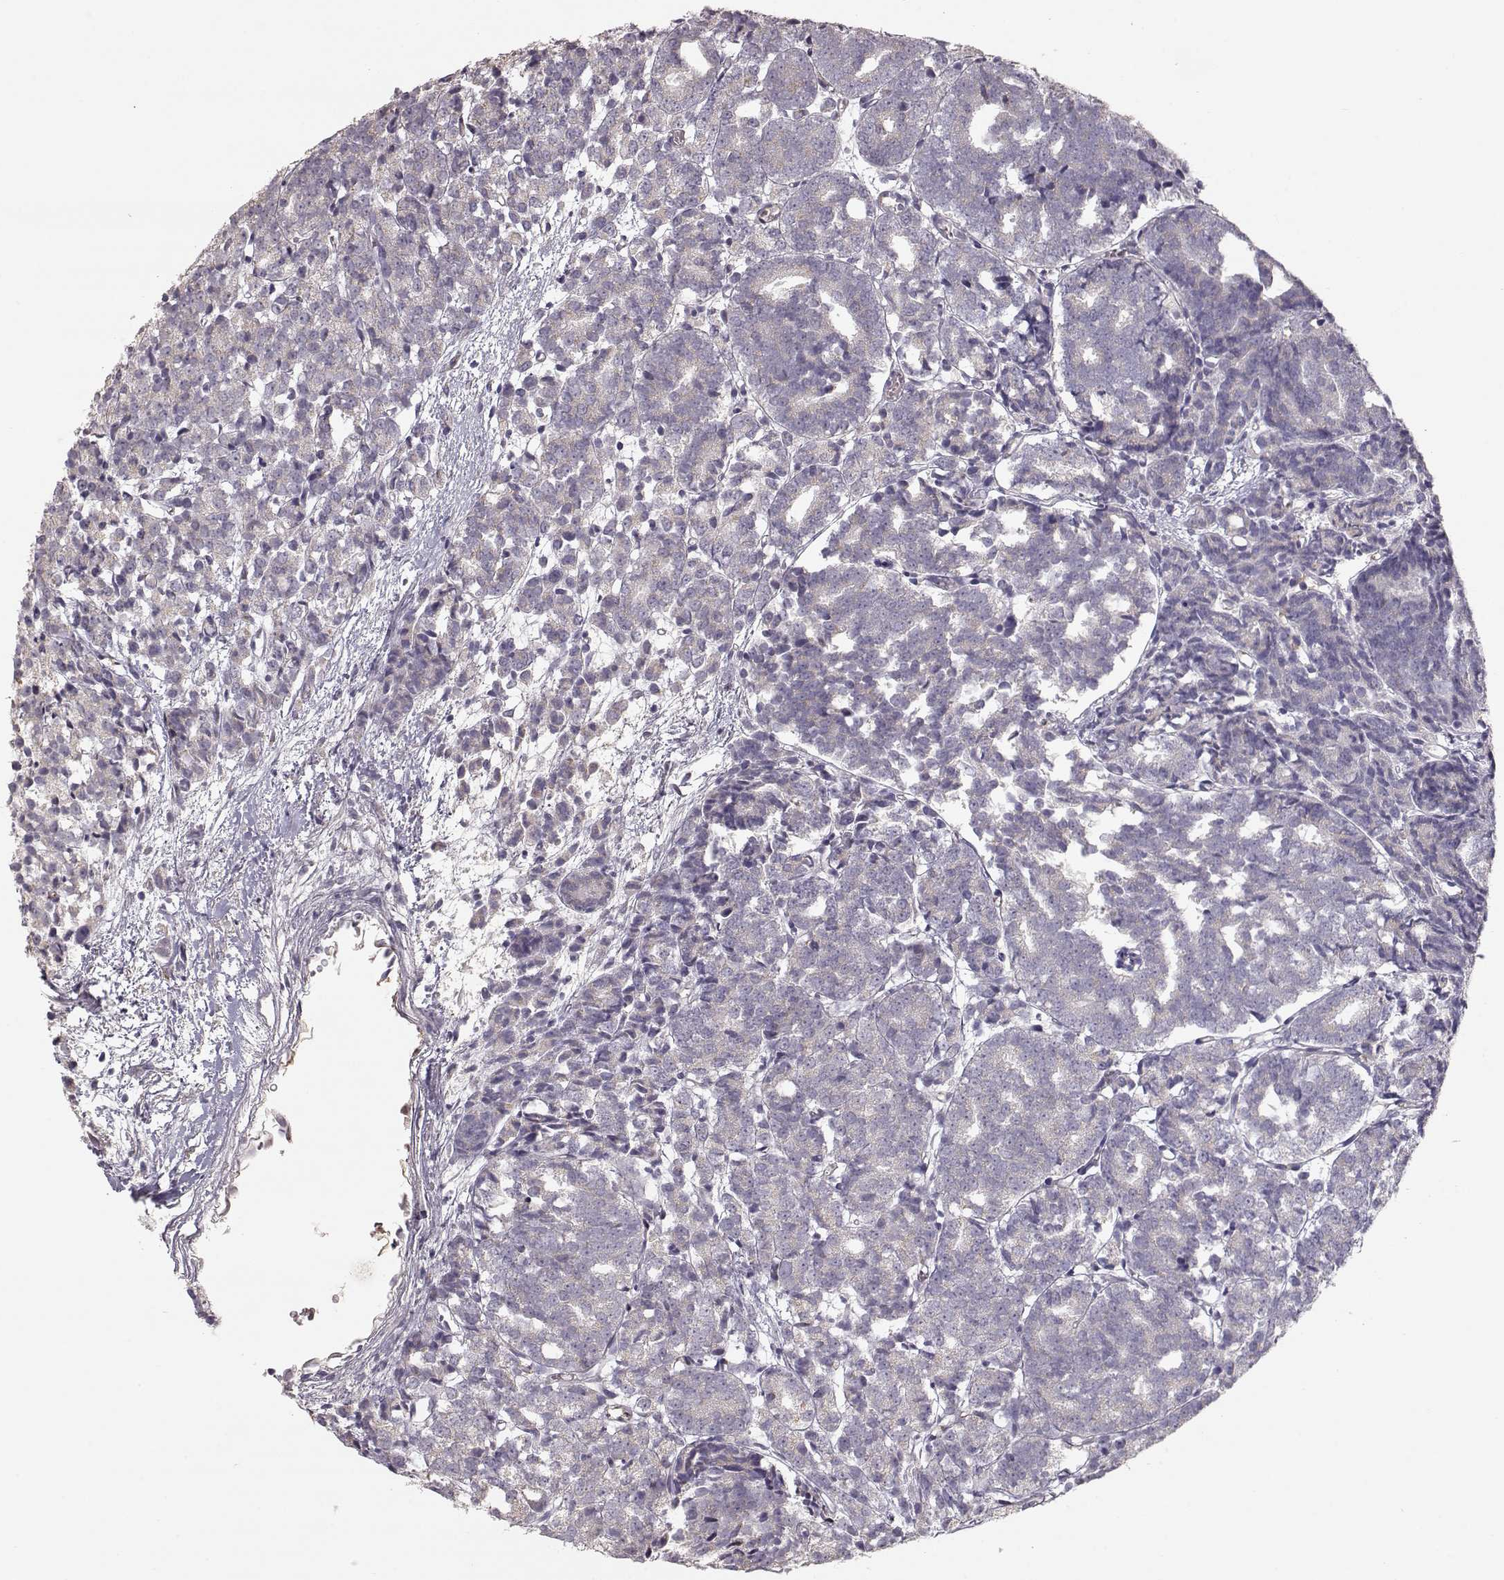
{"staining": {"intensity": "weak", "quantity": "<25%", "location": "cytoplasmic/membranous"}, "tissue": "prostate cancer", "cell_type": "Tumor cells", "image_type": "cancer", "snomed": [{"axis": "morphology", "description": "Adenocarcinoma, High grade"}, {"axis": "topography", "description": "Prostate"}], "caption": "DAB immunohistochemical staining of prostate cancer (high-grade adenocarcinoma) shows no significant expression in tumor cells. (DAB (3,3'-diaminobenzidine) IHC with hematoxylin counter stain).", "gene": "PNMT", "patient": {"sex": "male", "age": 53}}